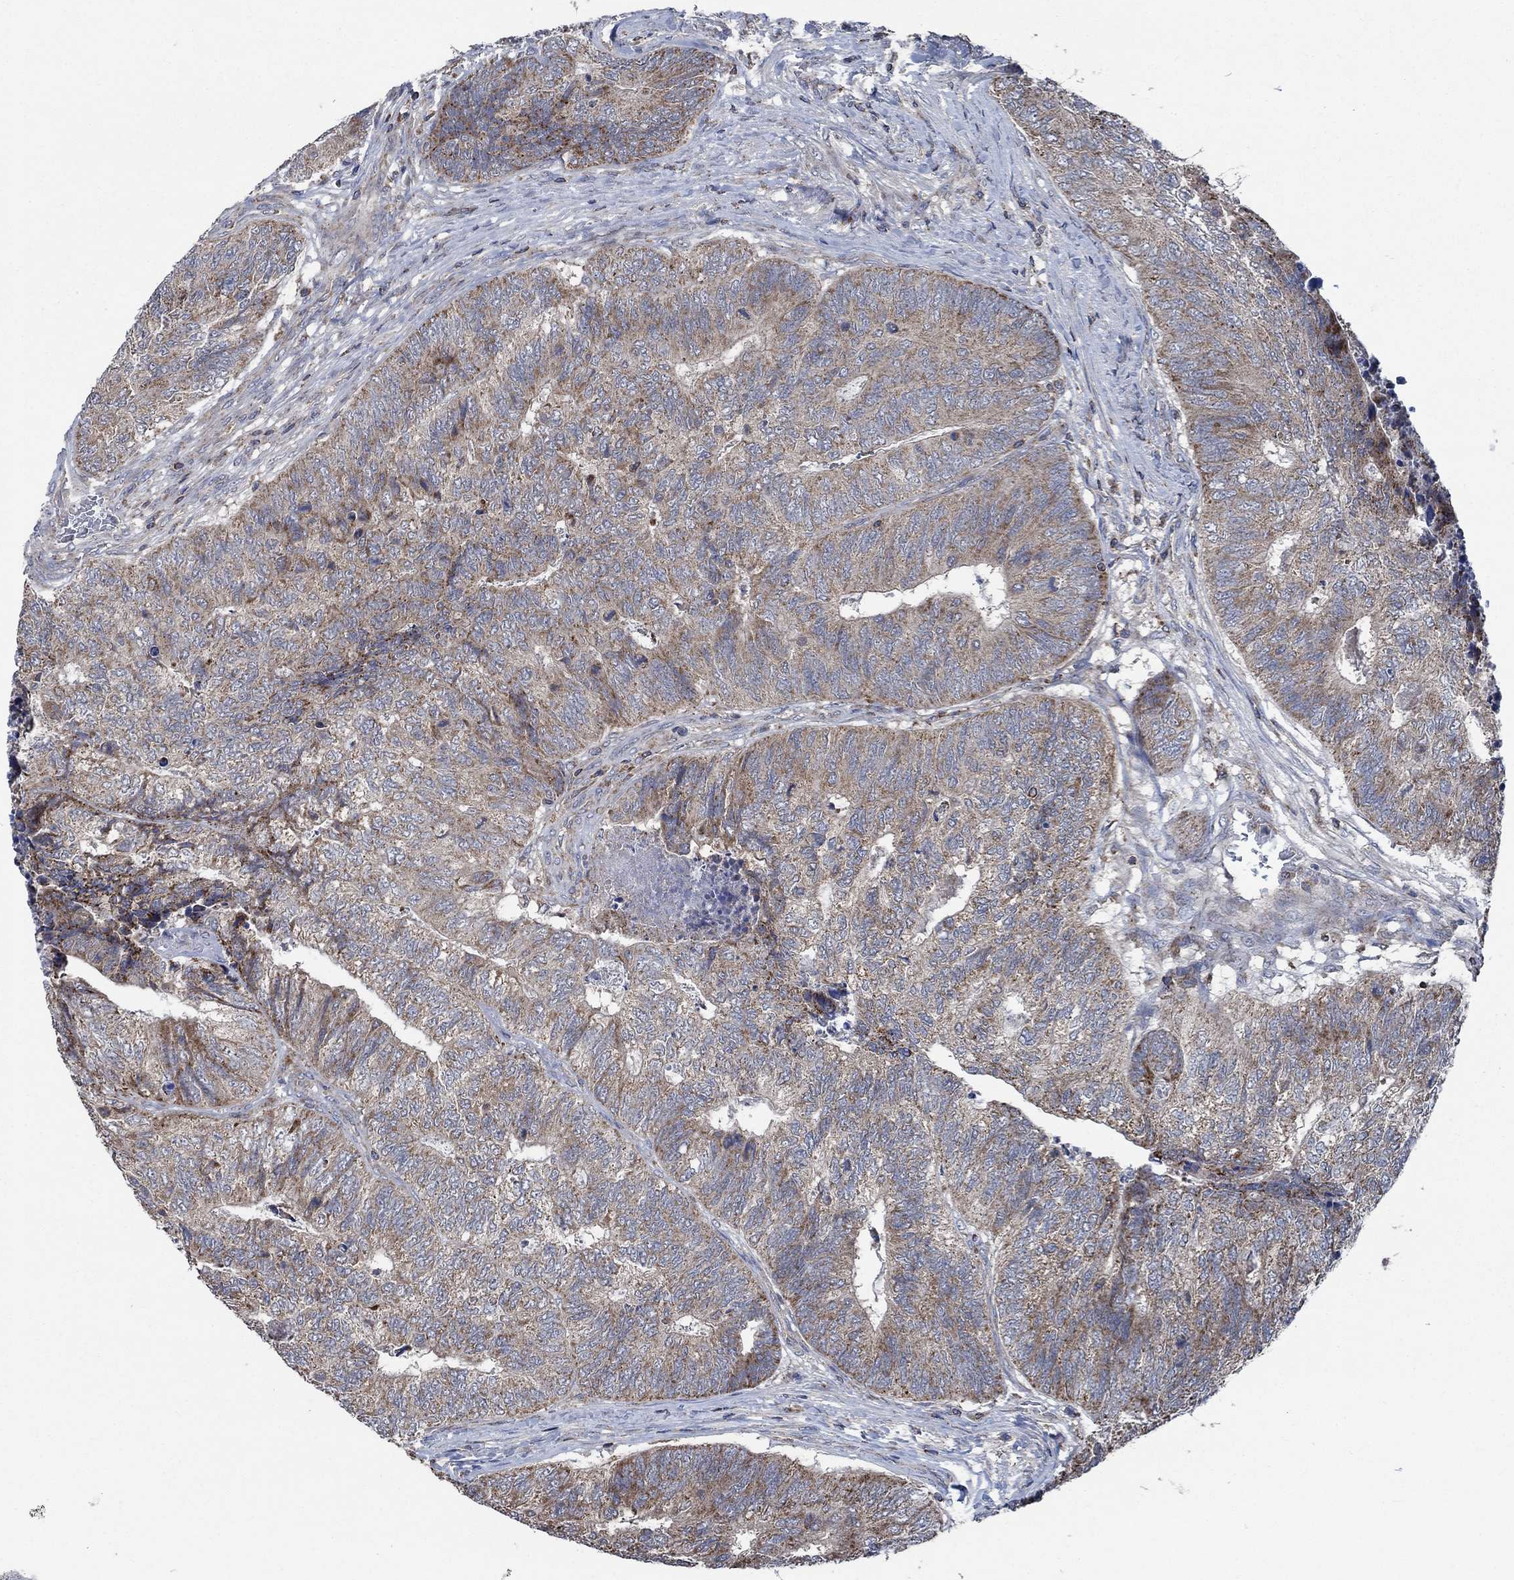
{"staining": {"intensity": "weak", "quantity": ">75%", "location": "cytoplasmic/membranous"}, "tissue": "colorectal cancer", "cell_type": "Tumor cells", "image_type": "cancer", "snomed": [{"axis": "morphology", "description": "Adenocarcinoma, NOS"}, {"axis": "topography", "description": "Colon"}], "caption": "IHC histopathology image of neoplastic tissue: colorectal adenocarcinoma stained using immunohistochemistry (IHC) displays low levels of weak protein expression localized specifically in the cytoplasmic/membranous of tumor cells, appearing as a cytoplasmic/membranous brown color.", "gene": "STXBP6", "patient": {"sex": "female", "age": 67}}